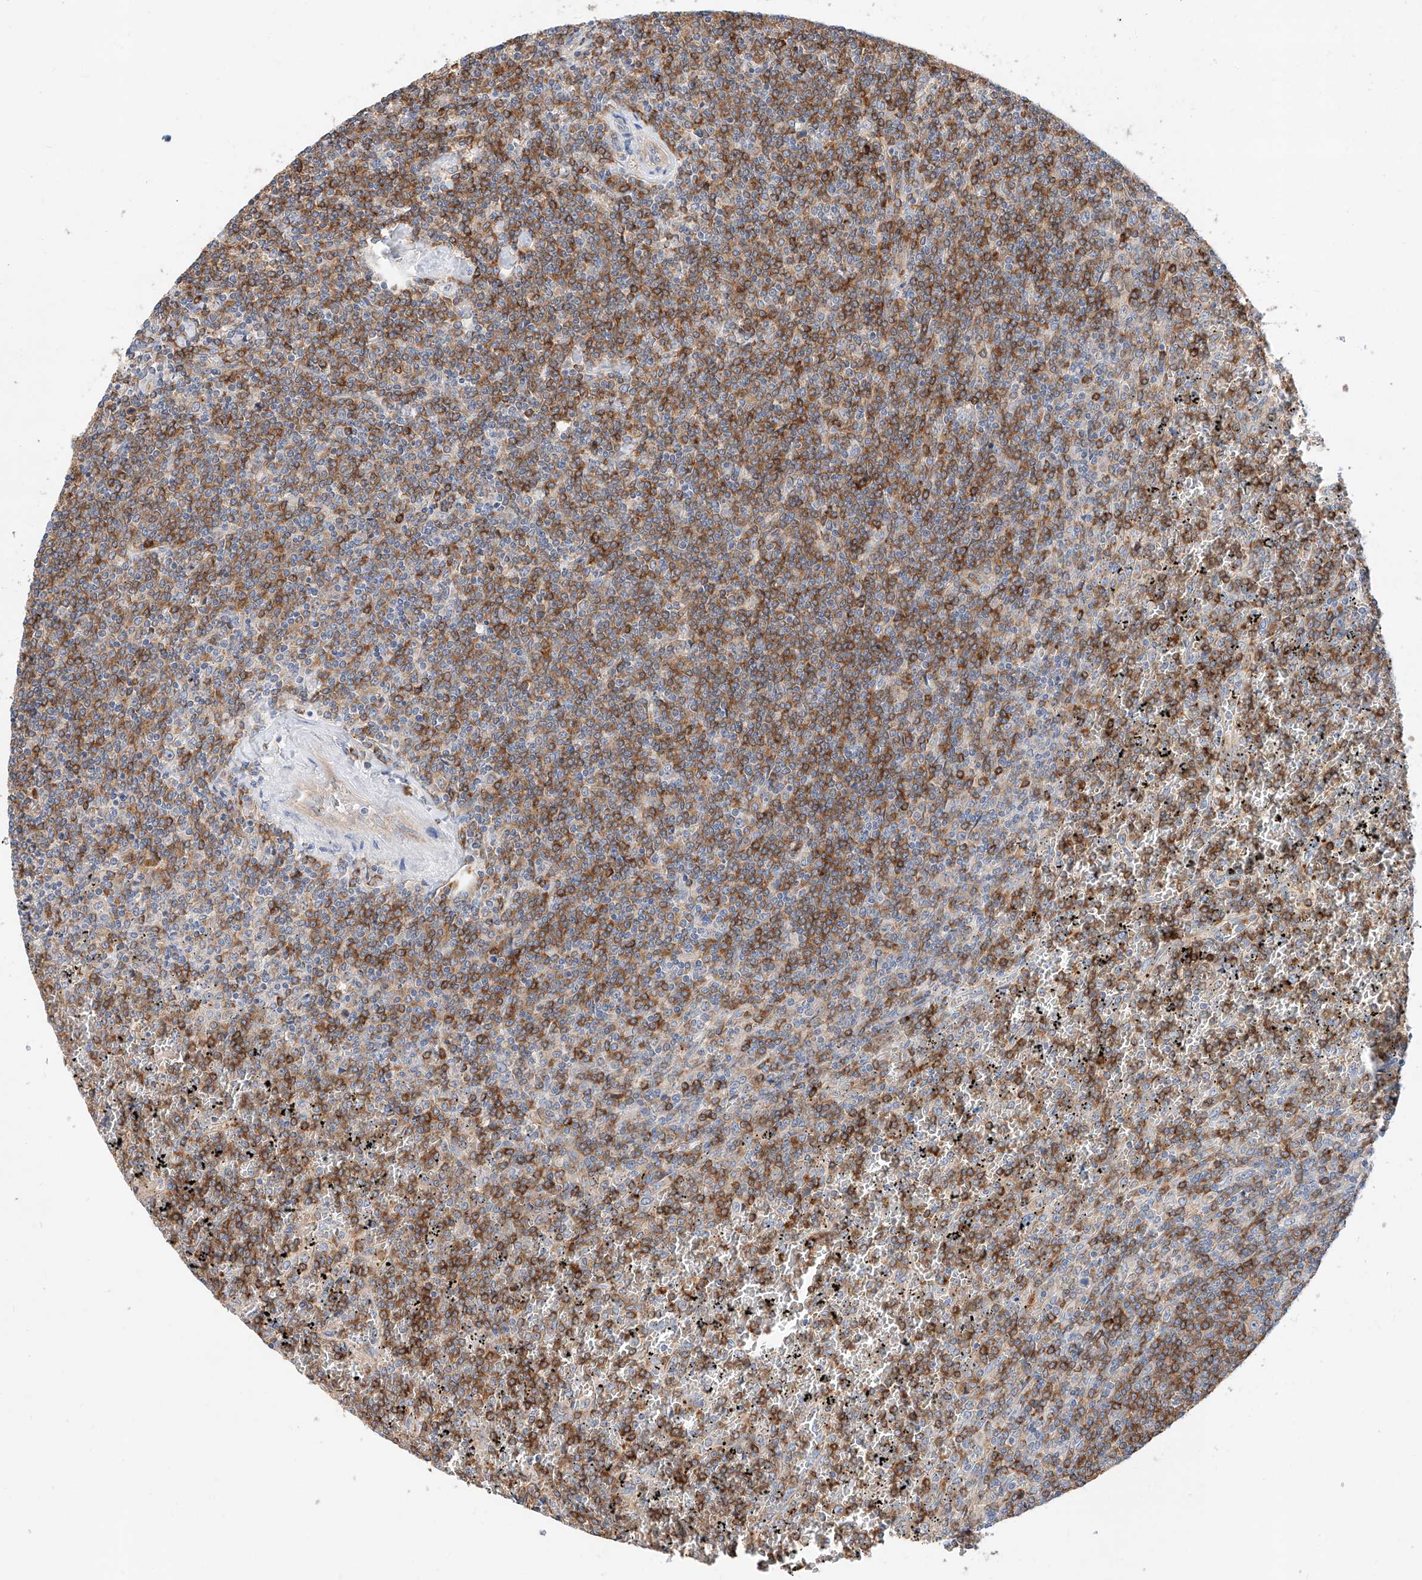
{"staining": {"intensity": "moderate", "quantity": ">75%", "location": "cytoplasmic/membranous"}, "tissue": "lymphoma", "cell_type": "Tumor cells", "image_type": "cancer", "snomed": [{"axis": "morphology", "description": "Malignant lymphoma, non-Hodgkin's type, Low grade"}, {"axis": "topography", "description": "Spleen"}], "caption": "The immunohistochemical stain highlights moderate cytoplasmic/membranous positivity in tumor cells of low-grade malignant lymphoma, non-Hodgkin's type tissue.", "gene": "GLMN", "patient": {"sex": "female", "age": 19}}